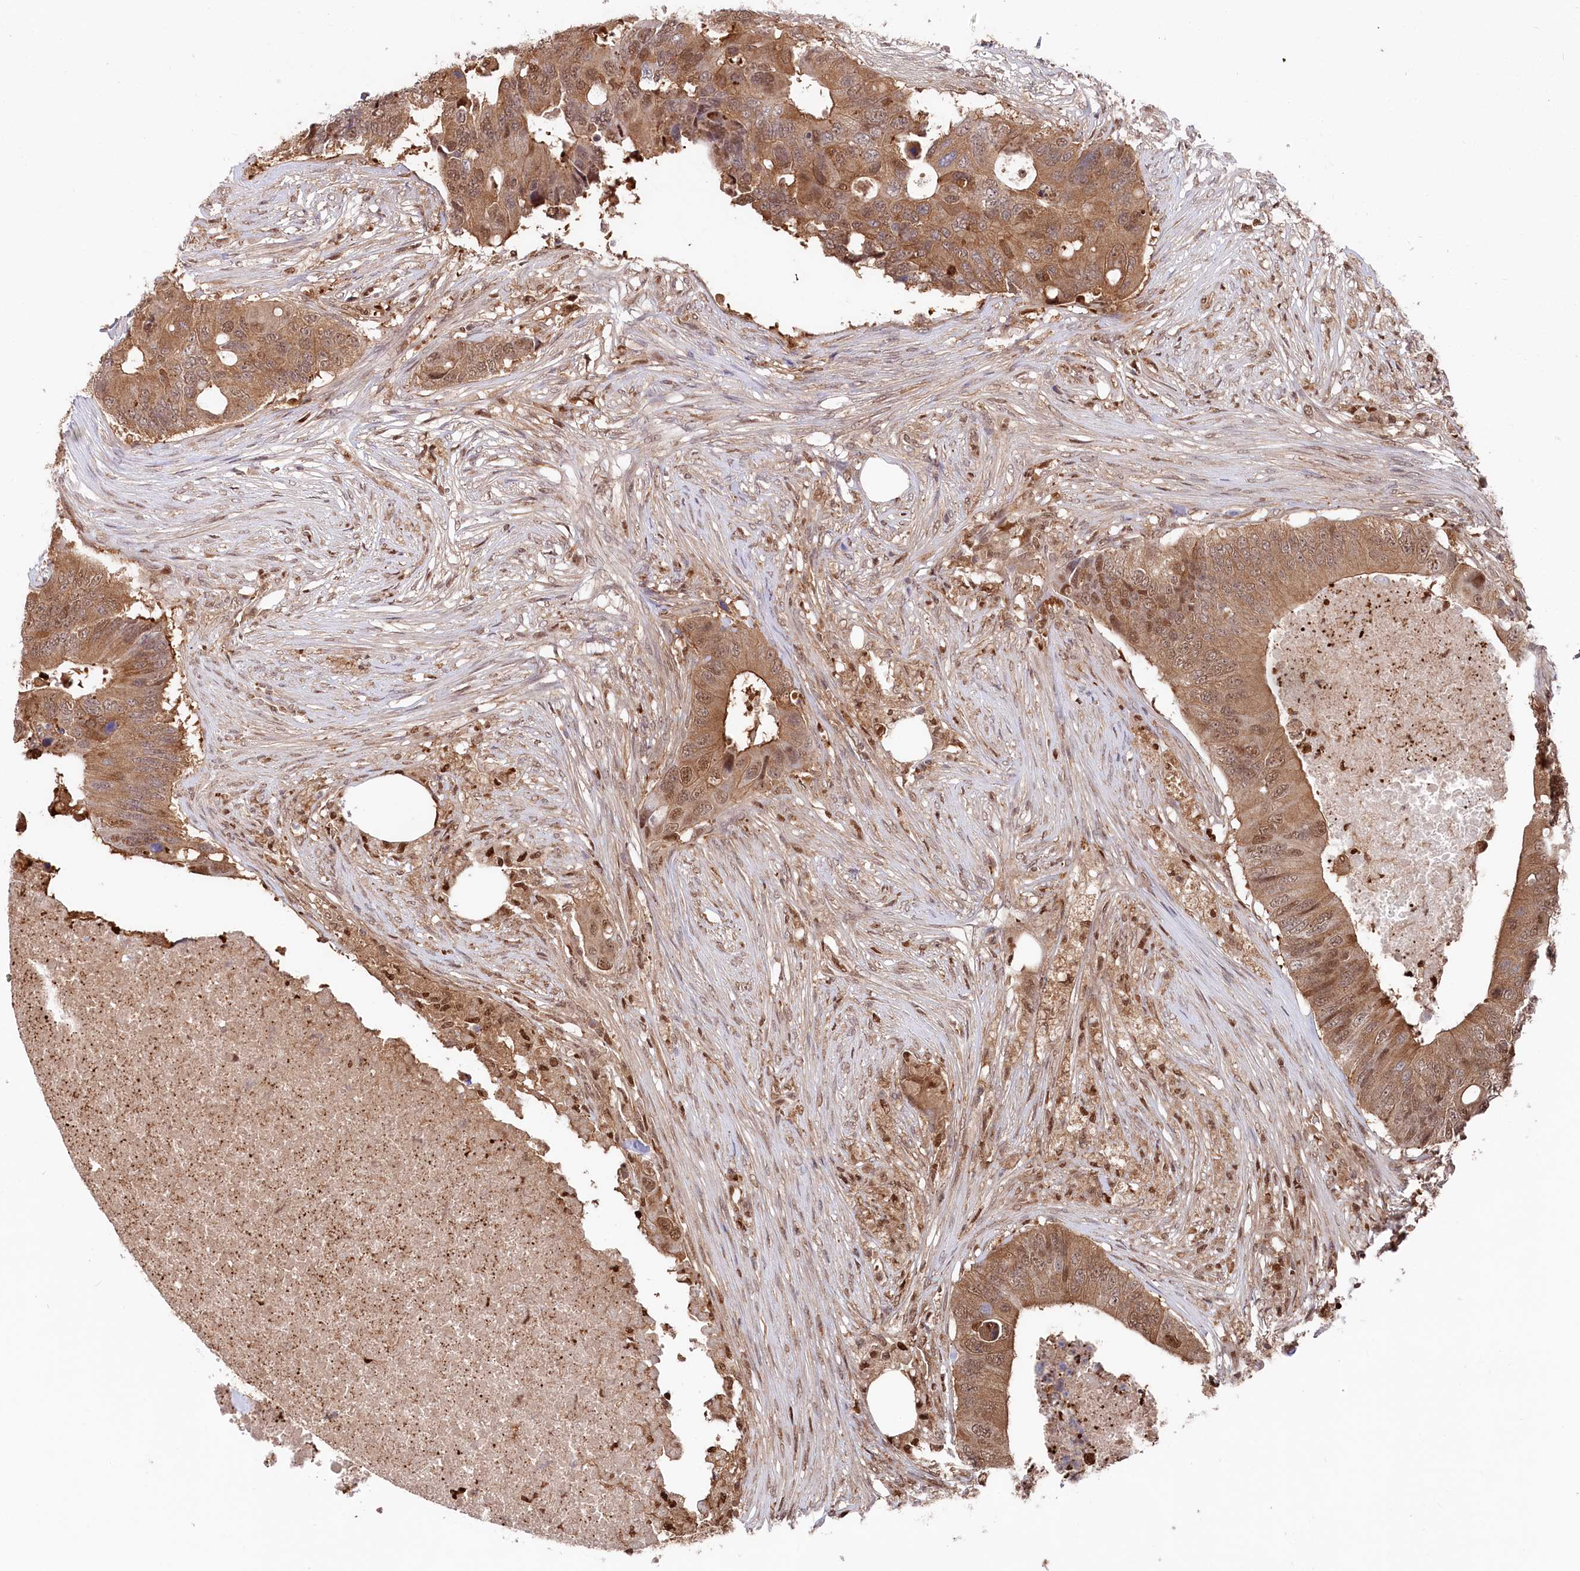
{"staining": {"intensity": "moderate", "quantity": ">75%", "location": "cytoplasmic/membranous,nuclear"}, "tissue": "colorectal cancer", "cell_type": "Tumor cells", "image_type": "cancer", "snomed": [{"axis": "morphology", "description": "Adenocarcinoma, NOS"}, {"axis": "topography", "description": "Colon"}], "caption": "IHC staining of colorectal cancer (adenocarcinoma), which shows medium levels of moderate cytoplasmic/membranous and nuclear staining in approximately >75% of tumor cells indicating moderate cytoplasmic/membranous and nuclear protein staining. The staining was performed using DAB (3,3'-diaminobenzidine) (brown) for protein detection and nuclei were counterstained in hematoxylin (blue).", "gene": "PSMA1", "patient": {"sex": "male", "age": 71}}